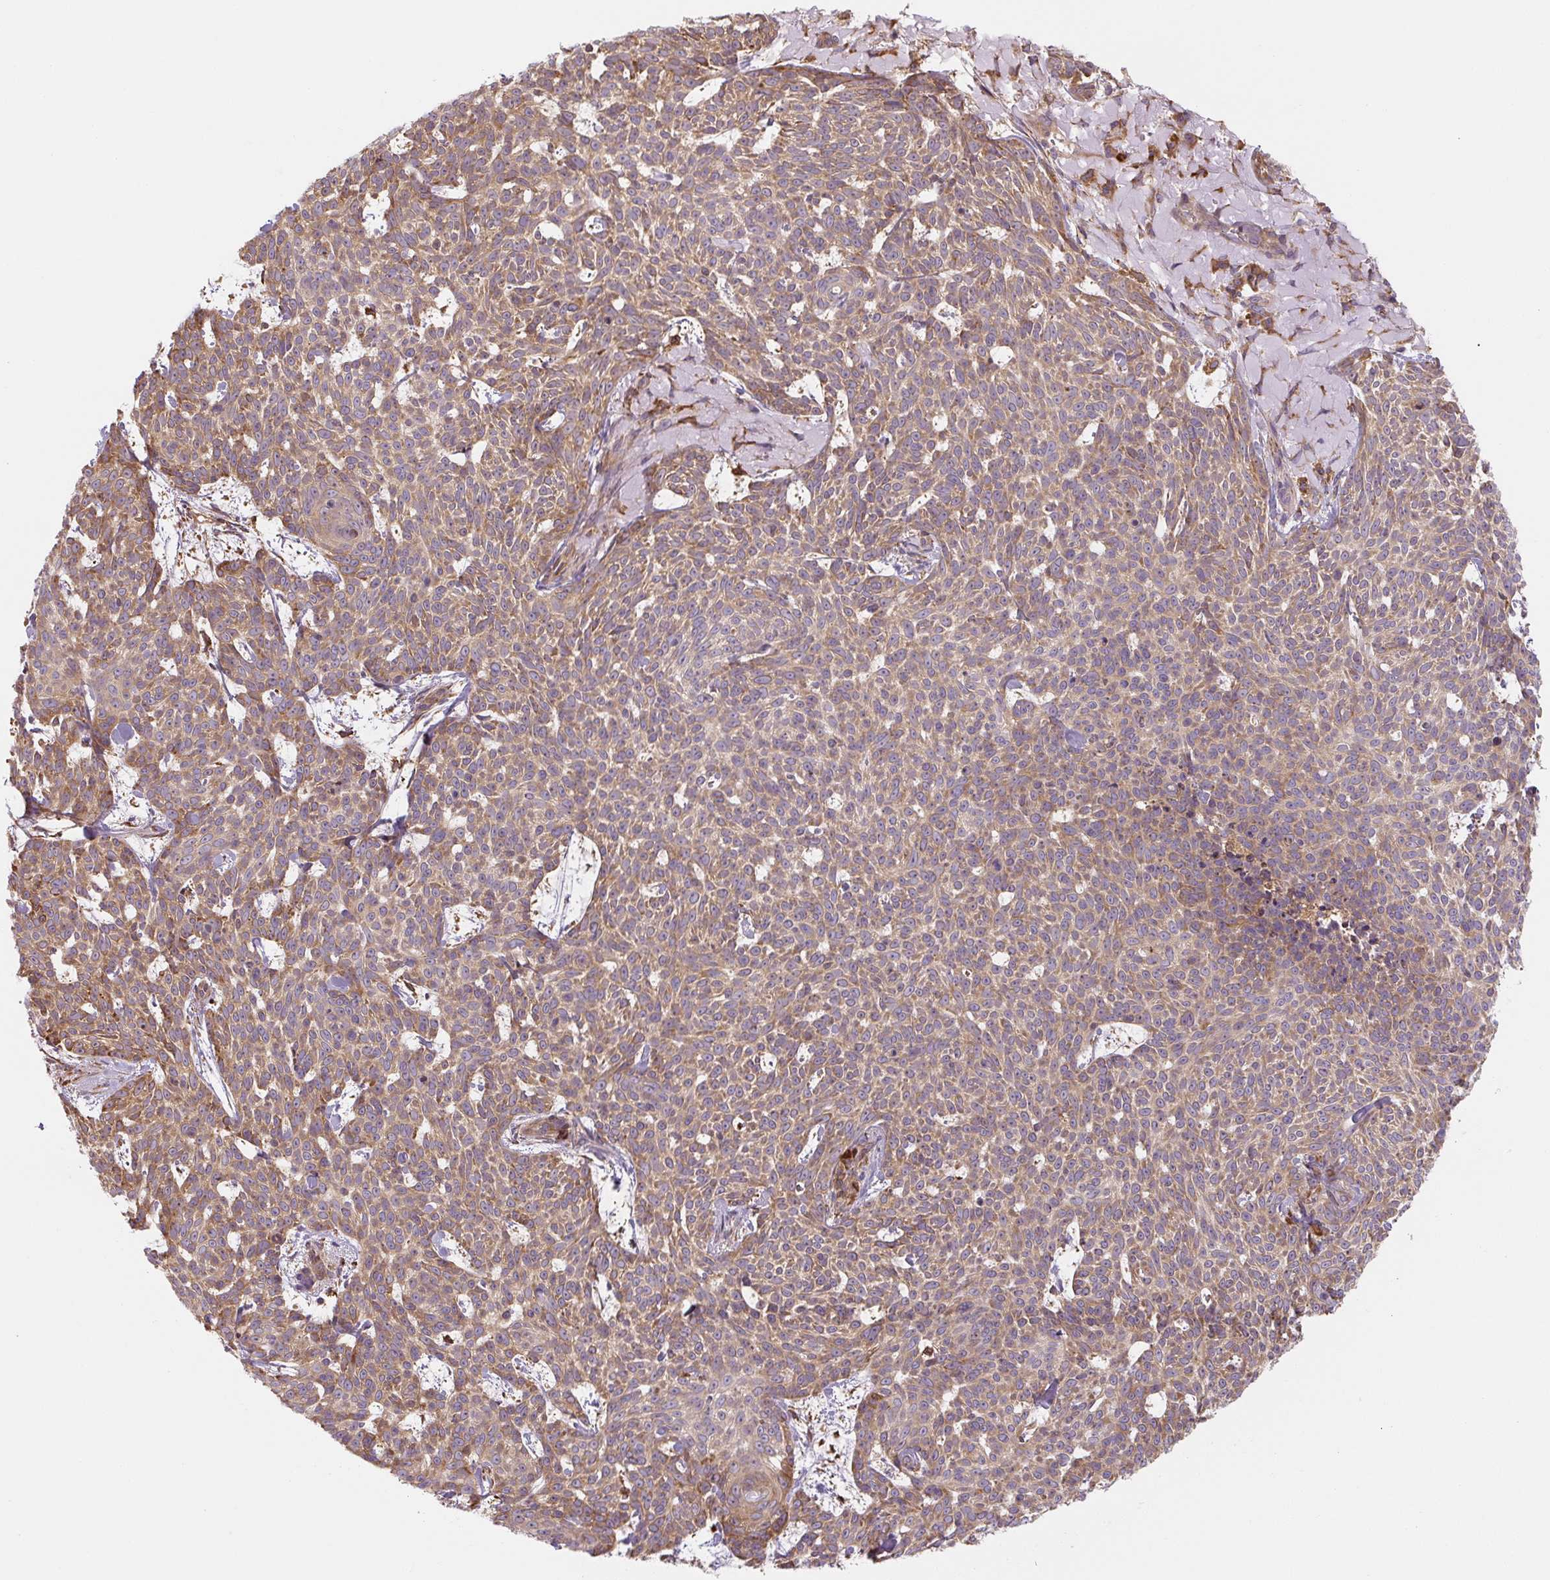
{"staining": {"intensity": "moderate", "quantity": ">75%", "location": "cytoplasmic/membranous"}, "tissue": "skin cancer", "cell_type": "Tumor cells", "image_type": "cancer", "snomed": [{"axis": "morphology", "description": "Basal cell carcinoma"}, {"axis": "topography", "description": "Skin"}], "caption": "IHC histopathology image of neoplastic tissue: human skin cancer stained using immunohistochemistry shows medium levels of moderate protein expression localized specifically in the cytoplasmic/membranous of tumor cells, appearing as a cytoplasmic/membranous brown color.", "gene": "RASA1", "patient": {"sex": "female", "age": 93}}